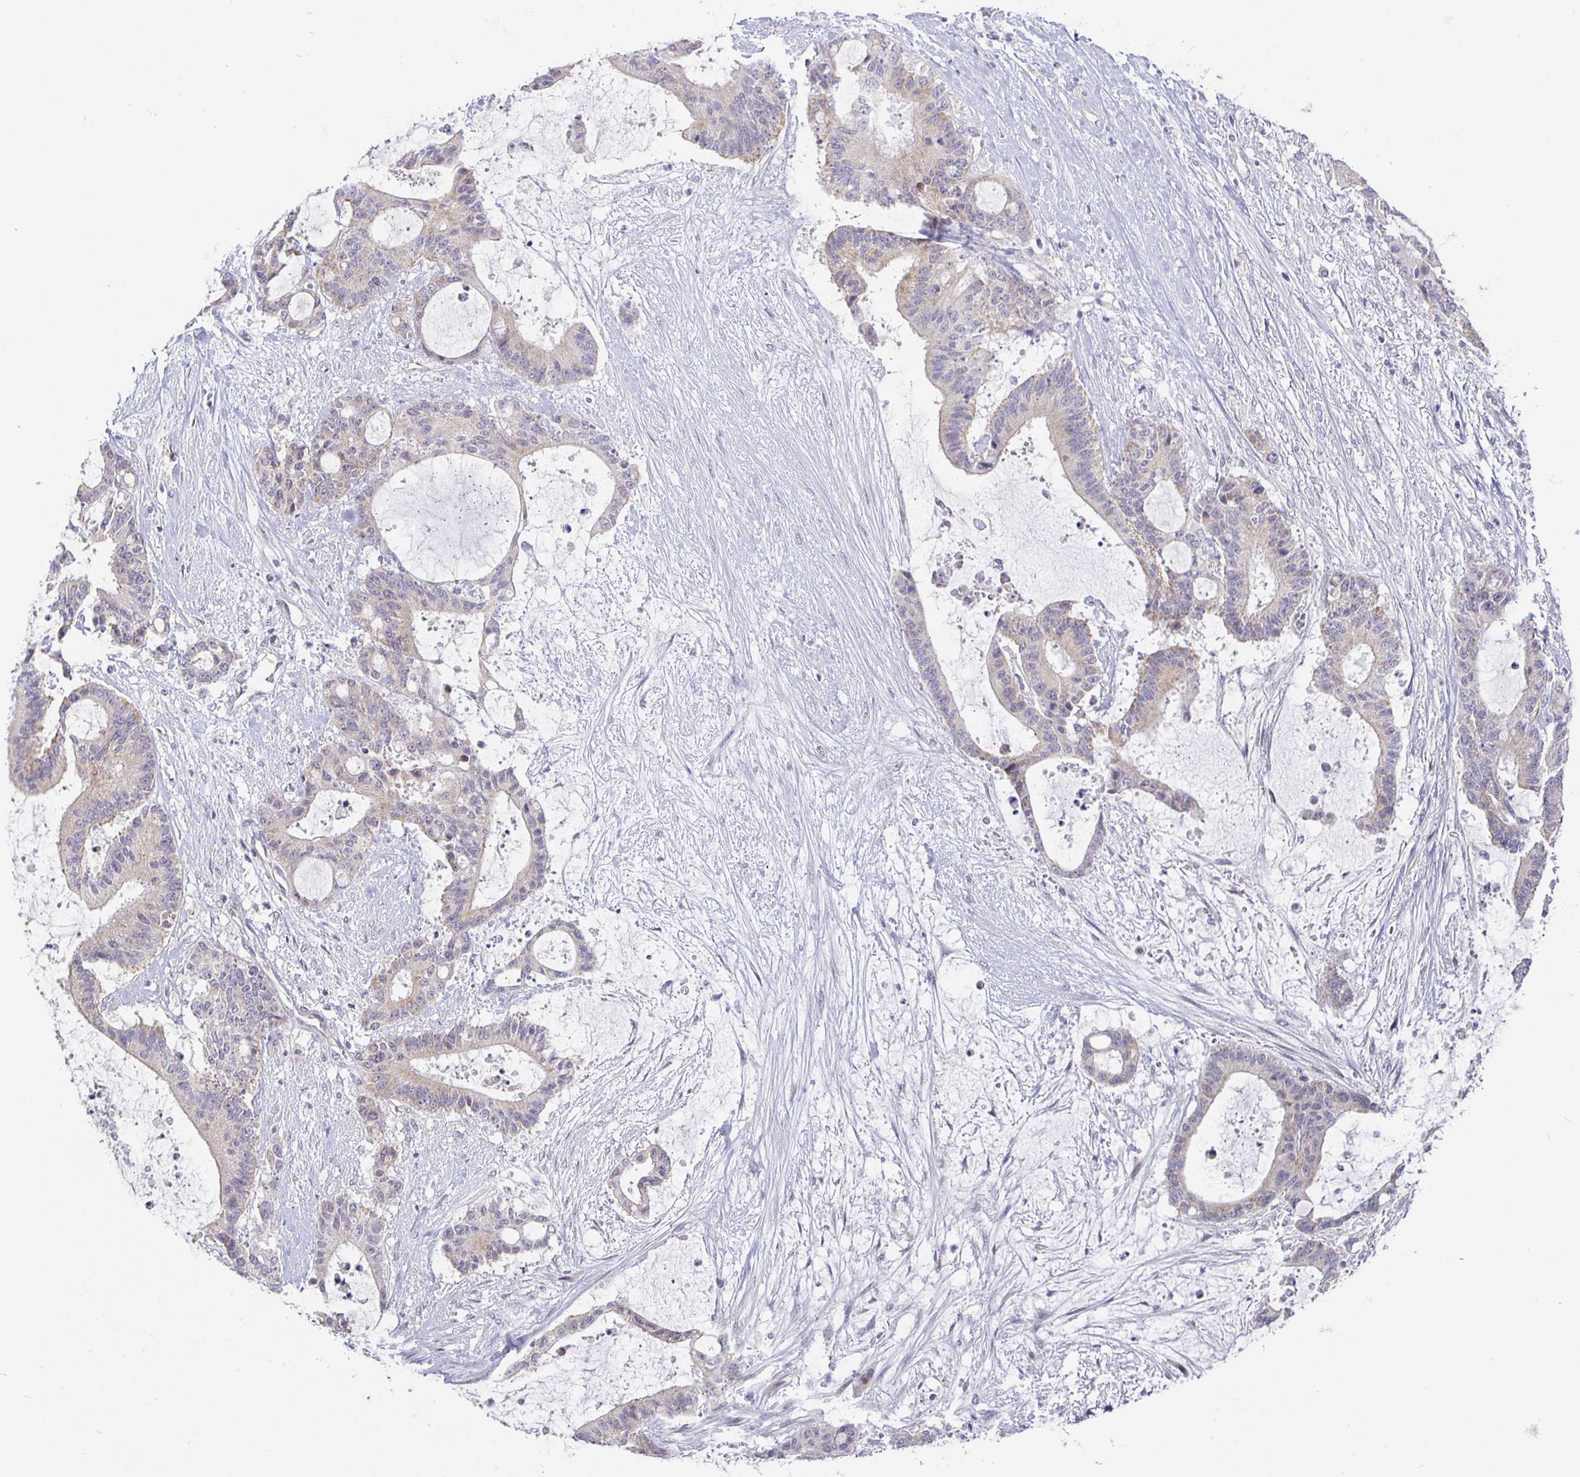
{"staining": {"intensity": "weak", "quantity": "<25%", "location": "cytoplasmic/membranous"}, "tissue": "liver cancer", "cell_type": "Tumor cells", "image_type": "cancer", "snomed": [{"axis": "morphology", "description": "Normal tissue, NOS"}, {"axis": "morphology", "description": "Cholangiocarcinoma"}, {"axis": "topography", "description": "Liver"}, {"axis": "topography", "description": "Peripheral nerve tissue"}], "caption": "The image reveals no significant positivity in tumor cells of cholangiocarcinoma (liver).", "gene": "CIT", "patient": {"sex": "female", "age": 73}}